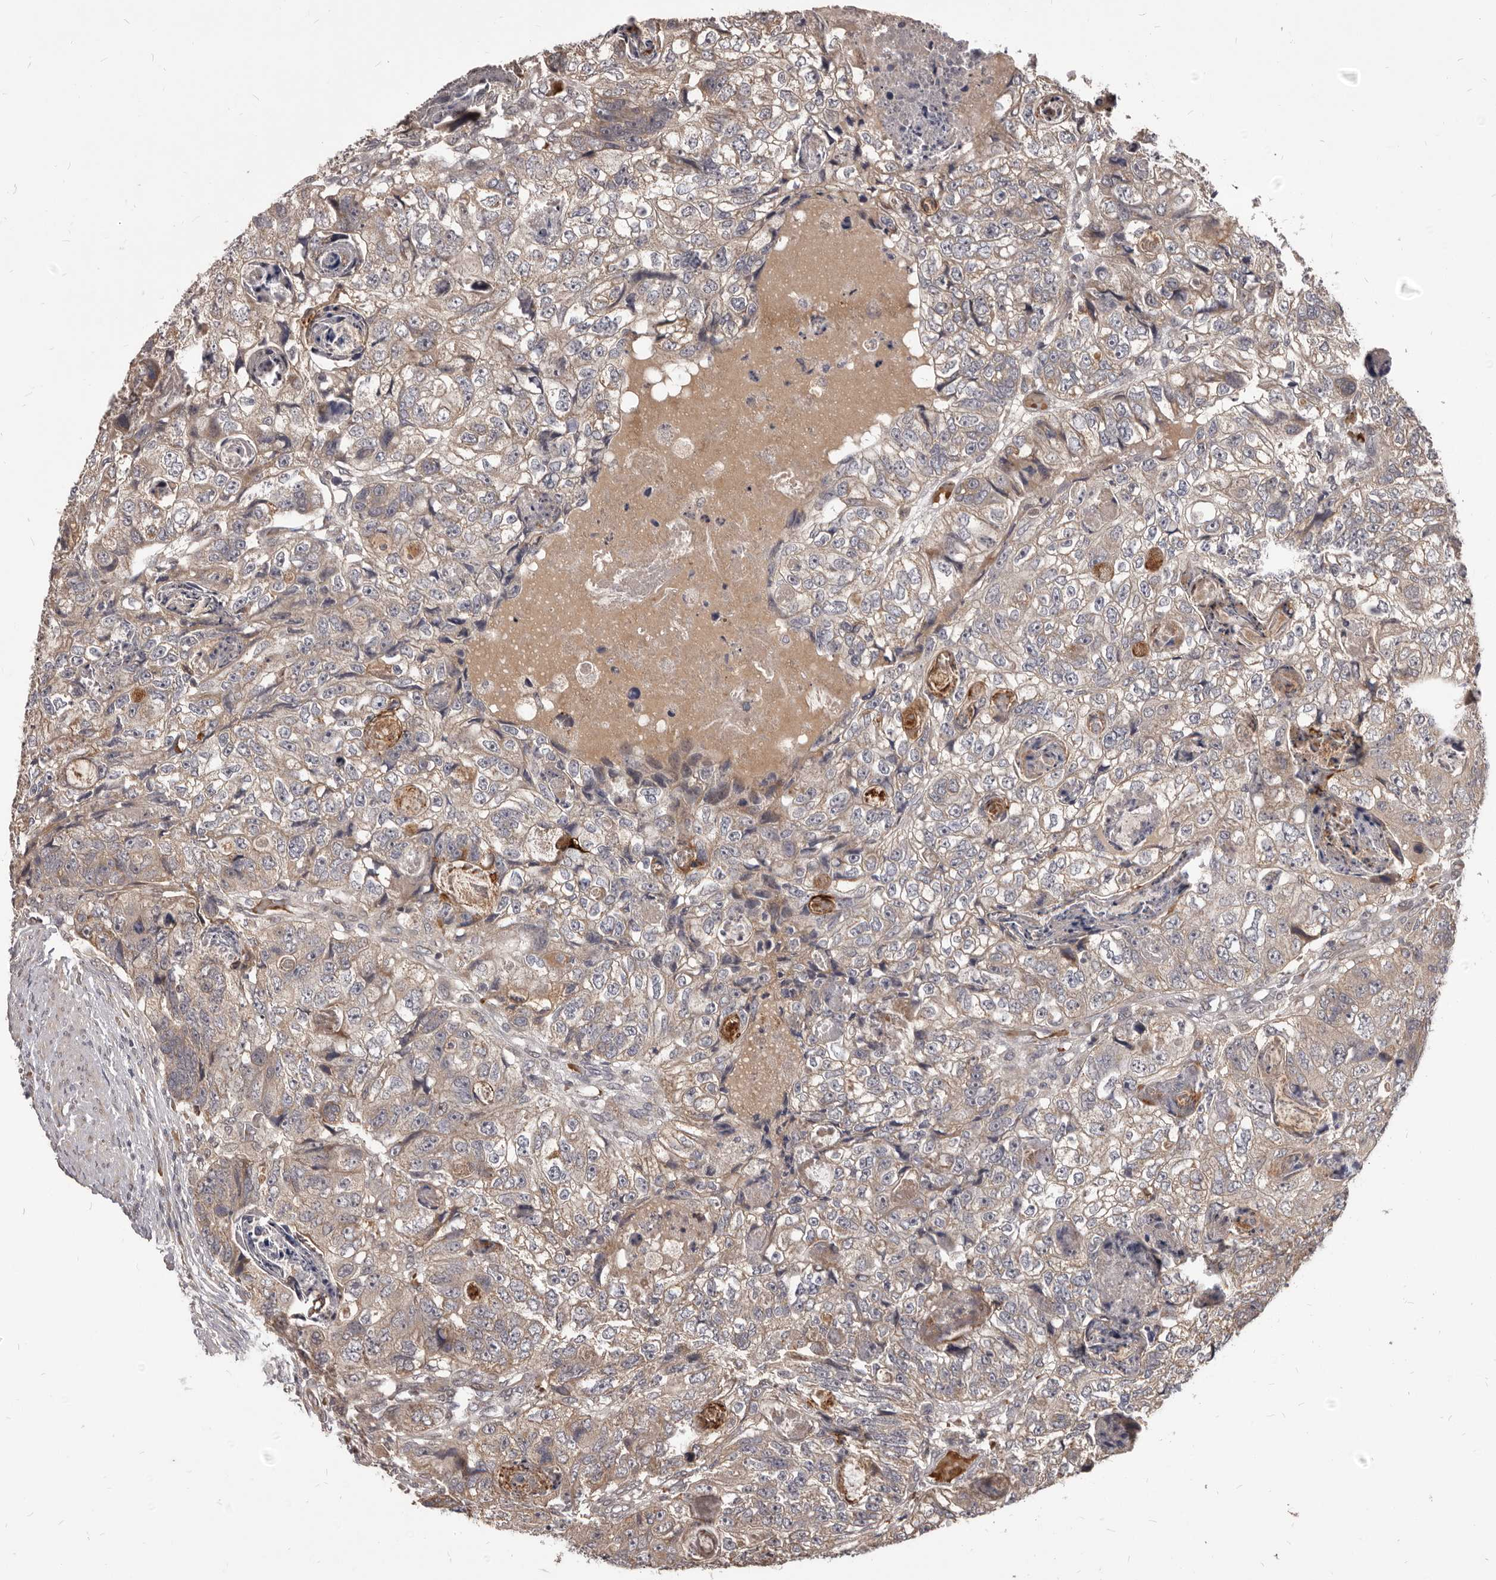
{"staining": {"intensity": "weak", "quantity": ">75%", "location": "cytoplasmic/membranous"}, "tissue": "colorectal cancer", "cell_type": "Tumor cells", "image_type": "cancer", "snomed": [{"axis": "morphology", "description": "Adenocarcinoma, NOS"}, {"axis": "topography", "description": "Rectum"}], "caption": "There is low levels of weak cytoplasmic/membranous staining in tumor cells of colorectal adenocarcinoma, as demonstrated by immunohistochemical staining (brown color).", "gene": "GABPB2", "patient": {"sex": "male", "age": 59}}